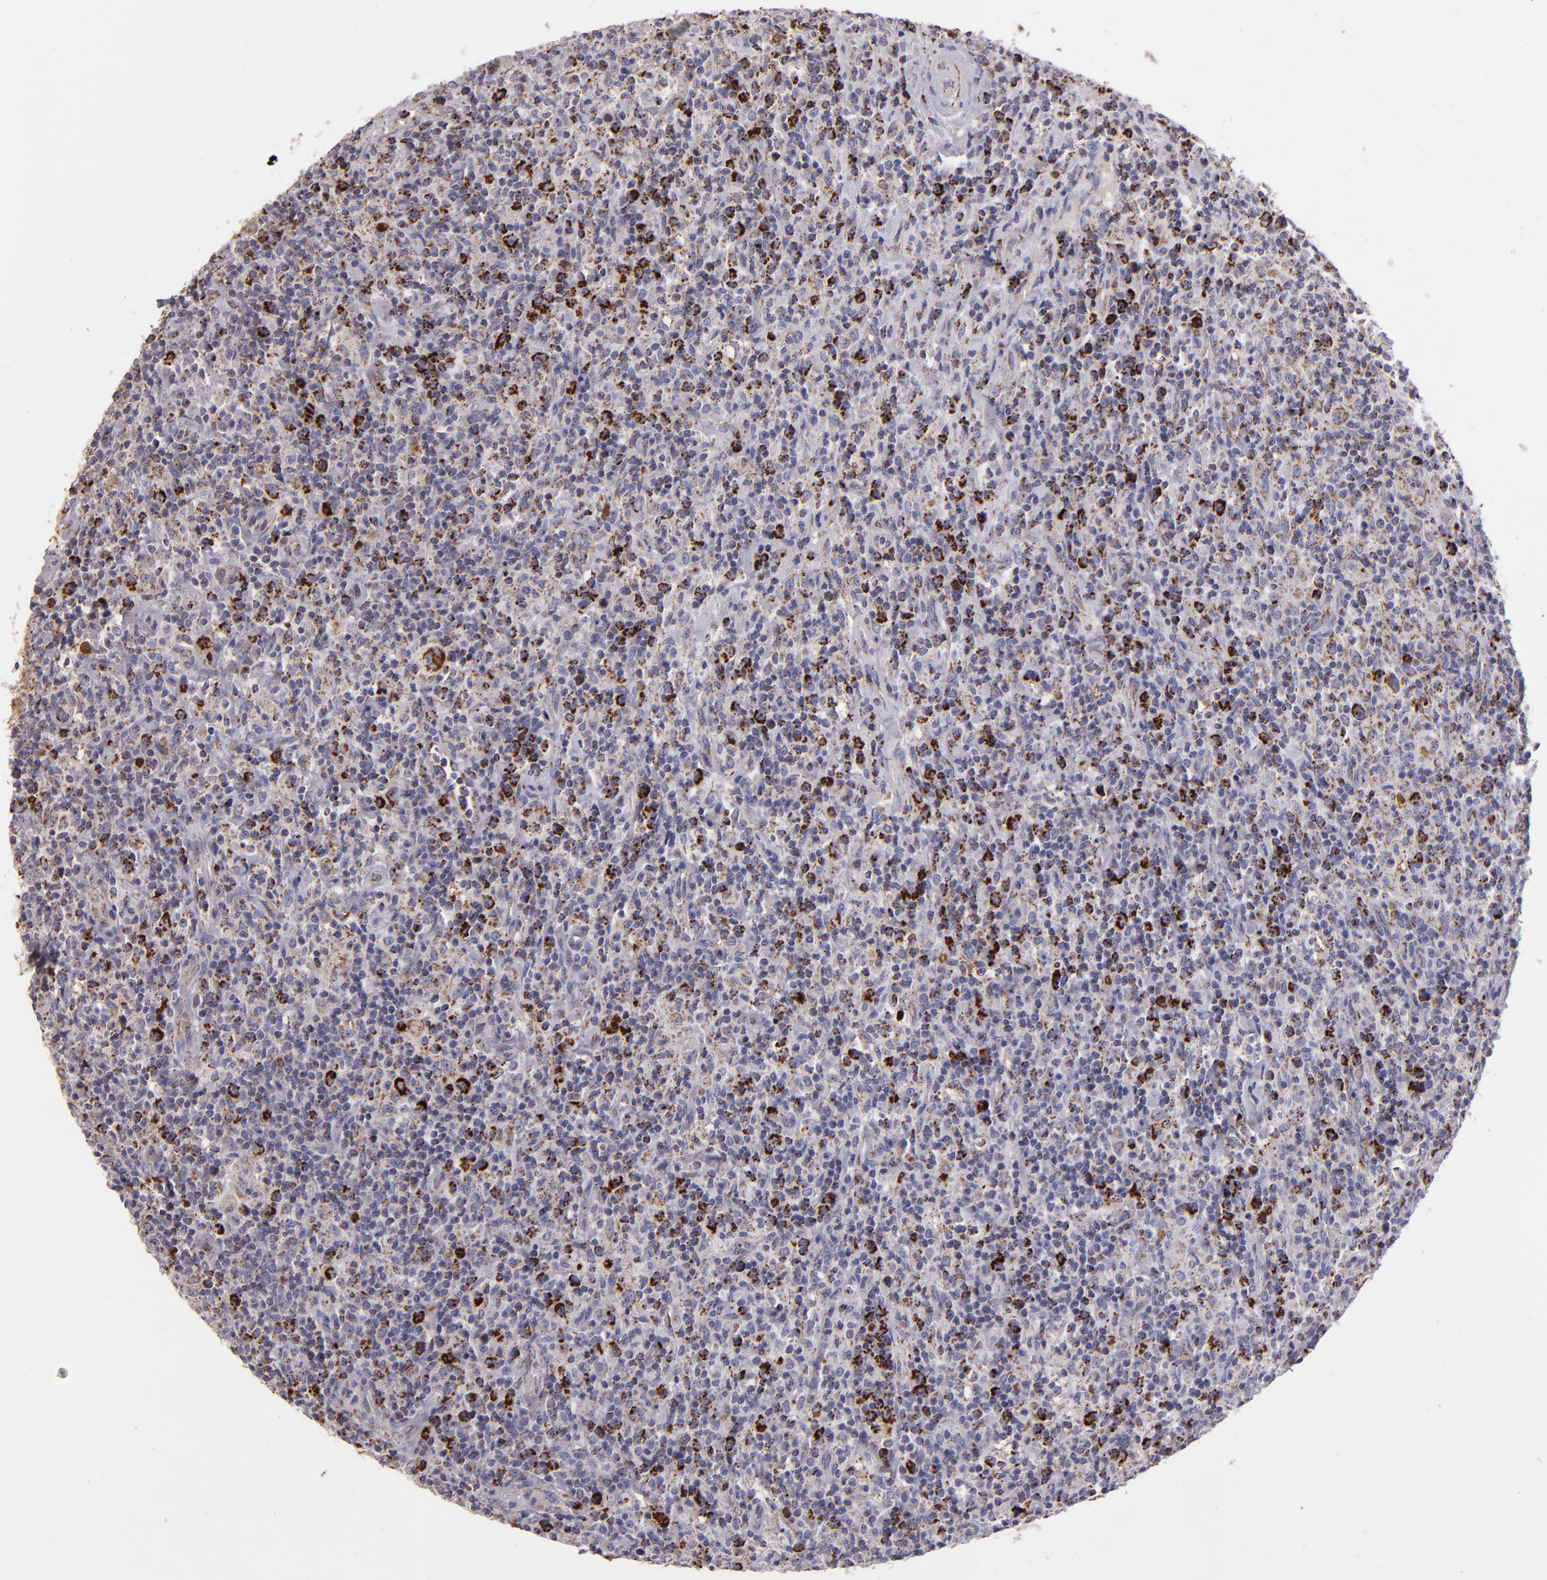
{"staining": {"intensity": "strong", "quantity": "25%-75%", "location": "cytoplasmic/membranous"}, "tissue": "lymphoma", "cell_type": "Tumor cells", "image_type": "cancer", "snomed": [{"axis": "morphology", "description": "Hodgkin's disease, NOS"}, {"axis": "topography", "description": "Lymph node"}], "caption": "Immunohistochemical staining of Hodgkin's disease reveals strong cytoplasmic/membranous protein positivity in approximately 25%-75% of tumor cells.", "gene": "HSPD1", "patient": {"sex": "male", "age": 65}}